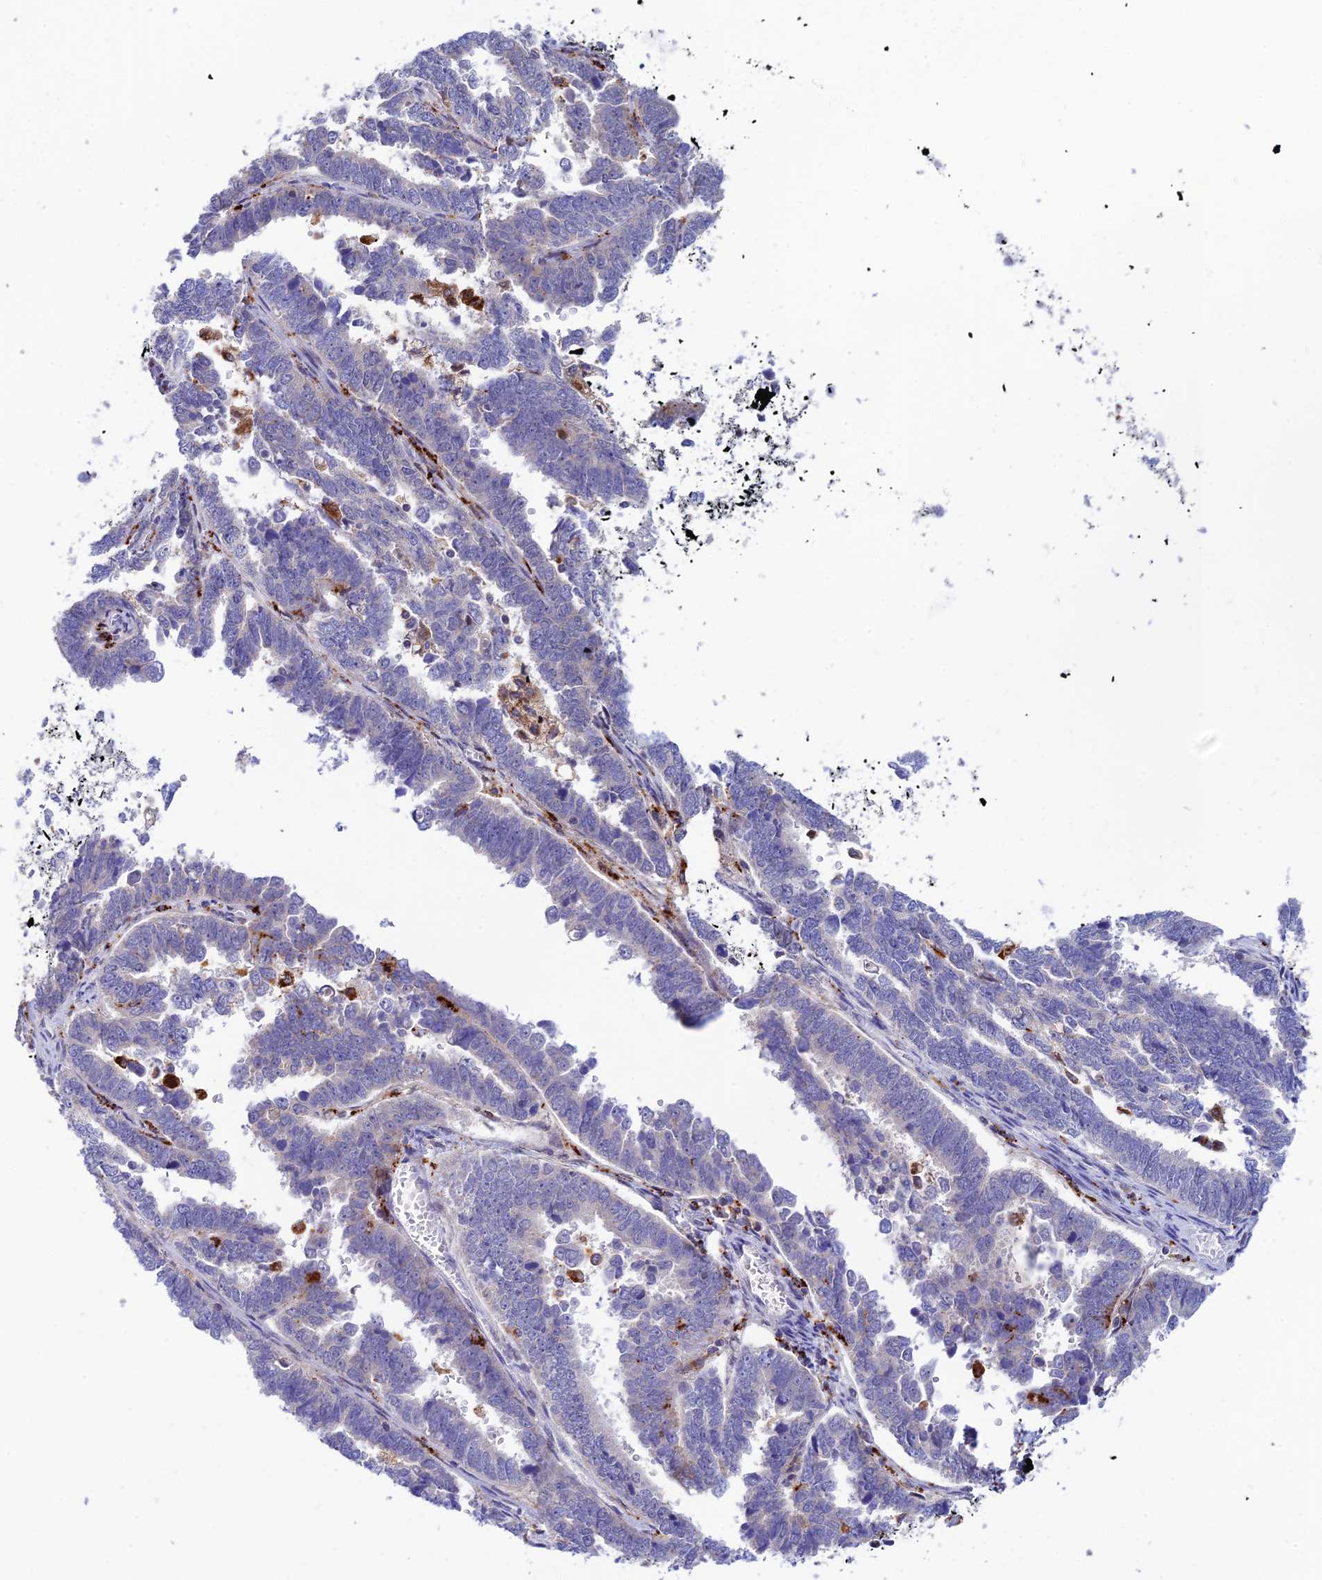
{"staining": {"intensity": "negative", "quantity": "none", "location": "none"}, "tissue": "endometrial cancer", "cell_type": "Tumor cells", "image_type": "cancer", "snomed": [{"axis": "morphology", "description": "Adenocarcinoma, NOS"}, {"axis": "topography", "description": "Endometrium"}], "caption": "Endometrial cancer was stained to show a protein in brown. There is no significant staining in tumor cells.", "gene": "HIC1", "patient": {"sex": "female", "age": 75}}